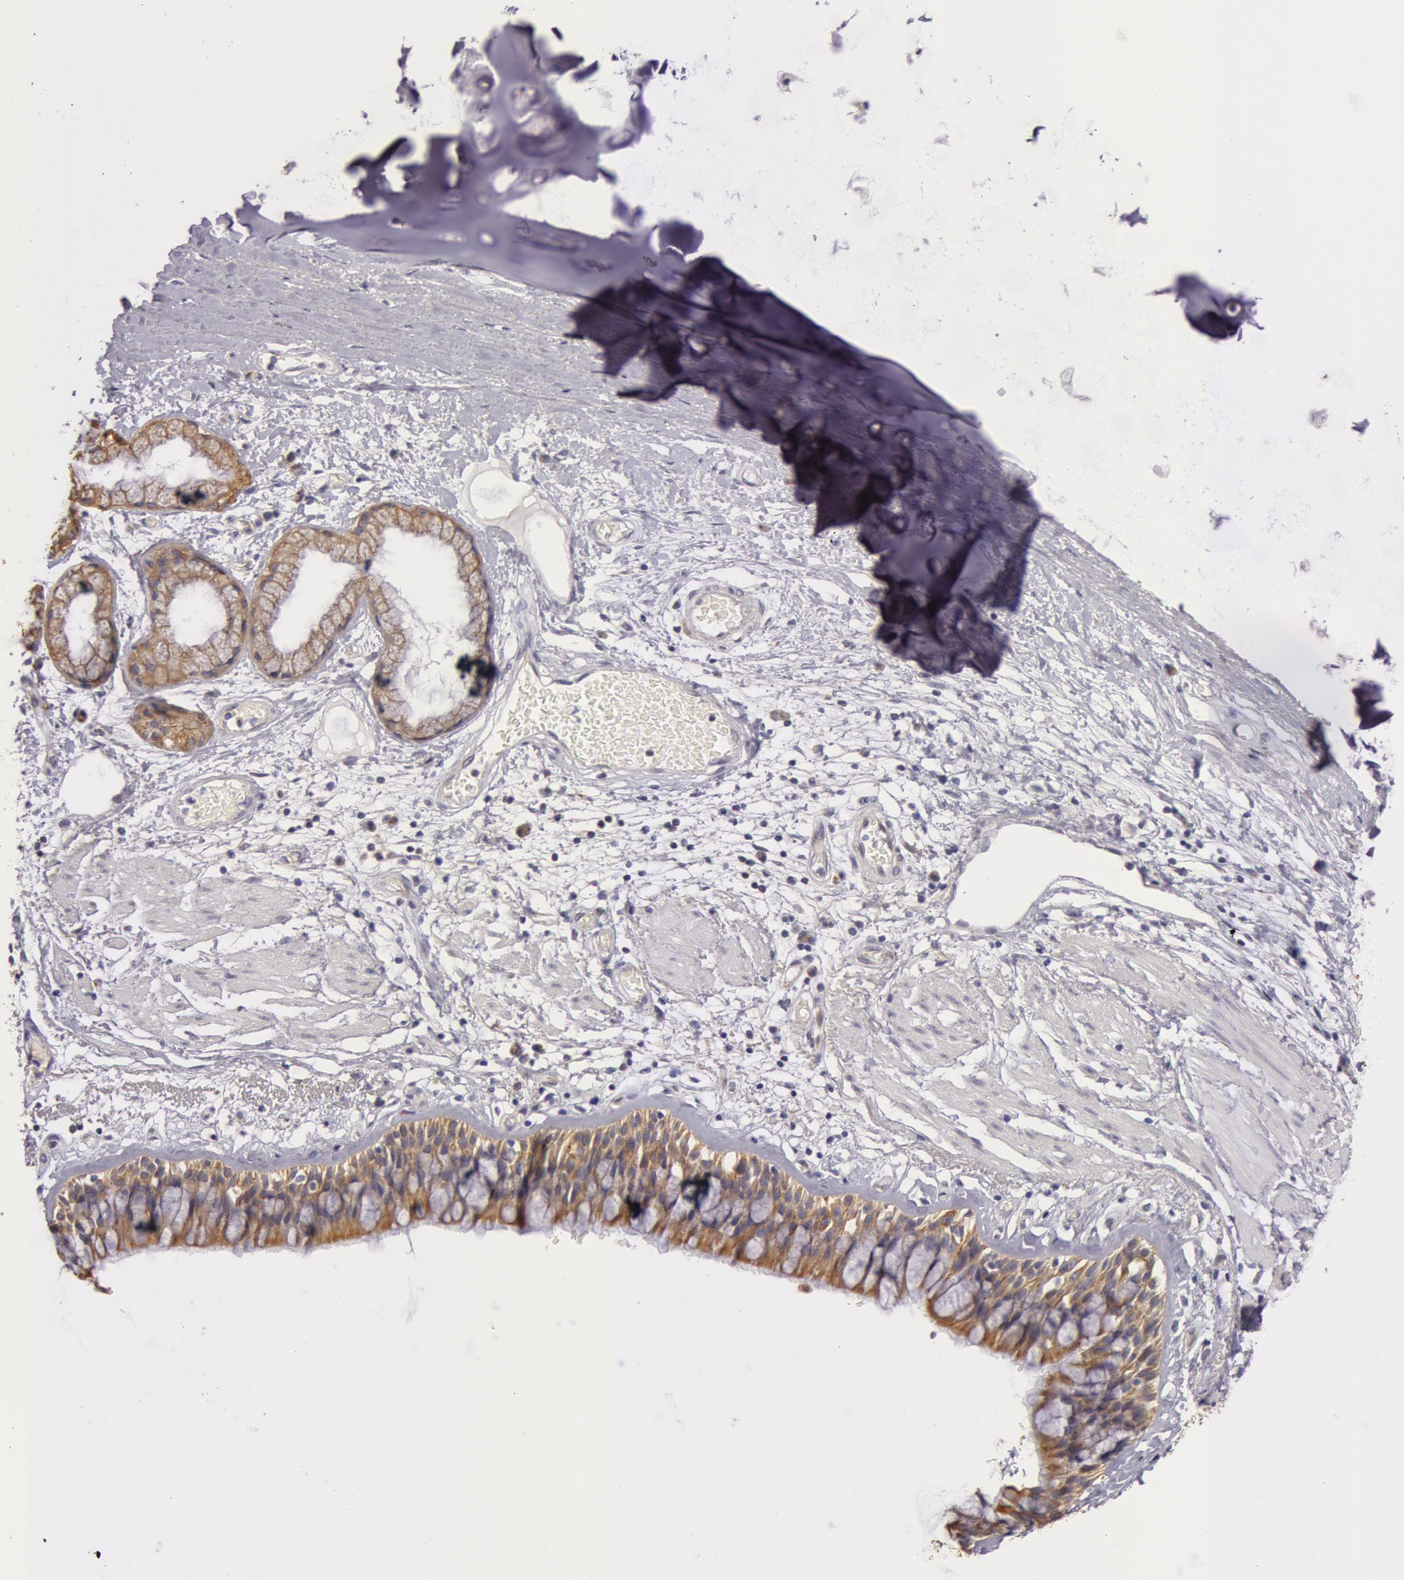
{"staining": {"intensity": "moderate", "quantity": ">75%", "location": "cytoplasmic/membranous"}, "tissue": "bronchus", "cell_type": "Respiratory epithelial cells", "image_type": "normal", "snomed": [{"axis": "morphology", "description": "Normal tissue, NOS"}, {"axis": "topography", "description": "Bronchus"}, {"axis": "topography", "description": "Lung"}], "caption": "Respiratory epithelial cells display moderate cytoplasmic/membranous expression in about >75% of cells in normal bronchus. The staining is performed using DAB brown chromogen to label protein expression. The nuclei are counter-stained blue using hematoxylin.", "gene": "KRT18", "patient": {"sex": "female", "age": 57}}